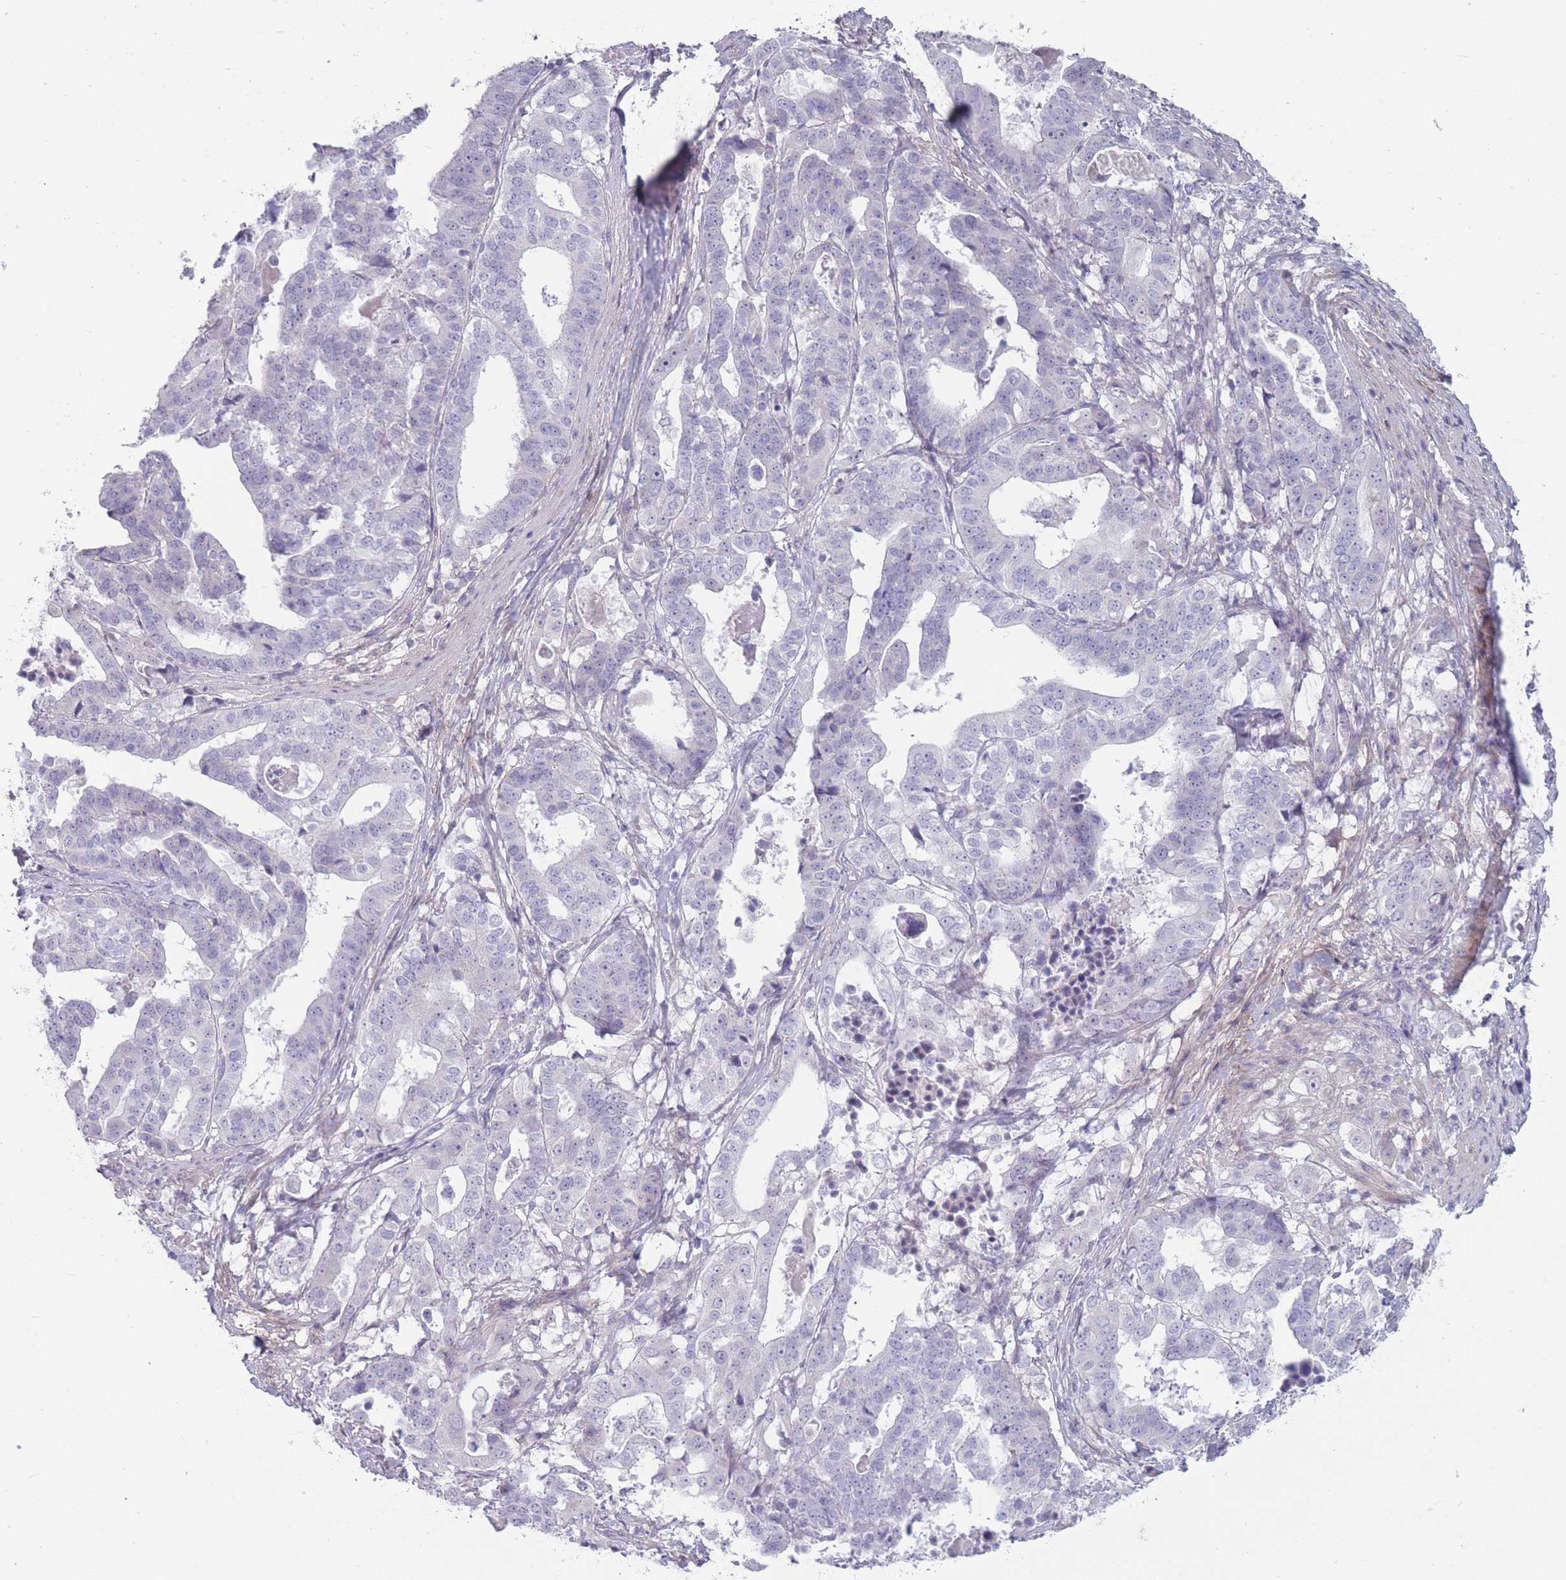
{"staining": {"intensity": "negative", "quantity": "none", "location": "none"}, "tissue": "stomach cancer", "cell_type": "Tumor cells", "image_type": "cancer", "snomed": [{"axis": "morphology", "description": "Adenocarcinoma, NOS"}, {"axis": "topography", "description": "Stomach"}], "caption": "A photomicrograph of human stomach adenocarcinoma is negative for staining in tumor cells. (Immunohistochemistry, brightfield microscopy, high magnification).", "gene": "PAIP2B", "patient": {"sex": "male", "age": 48}}